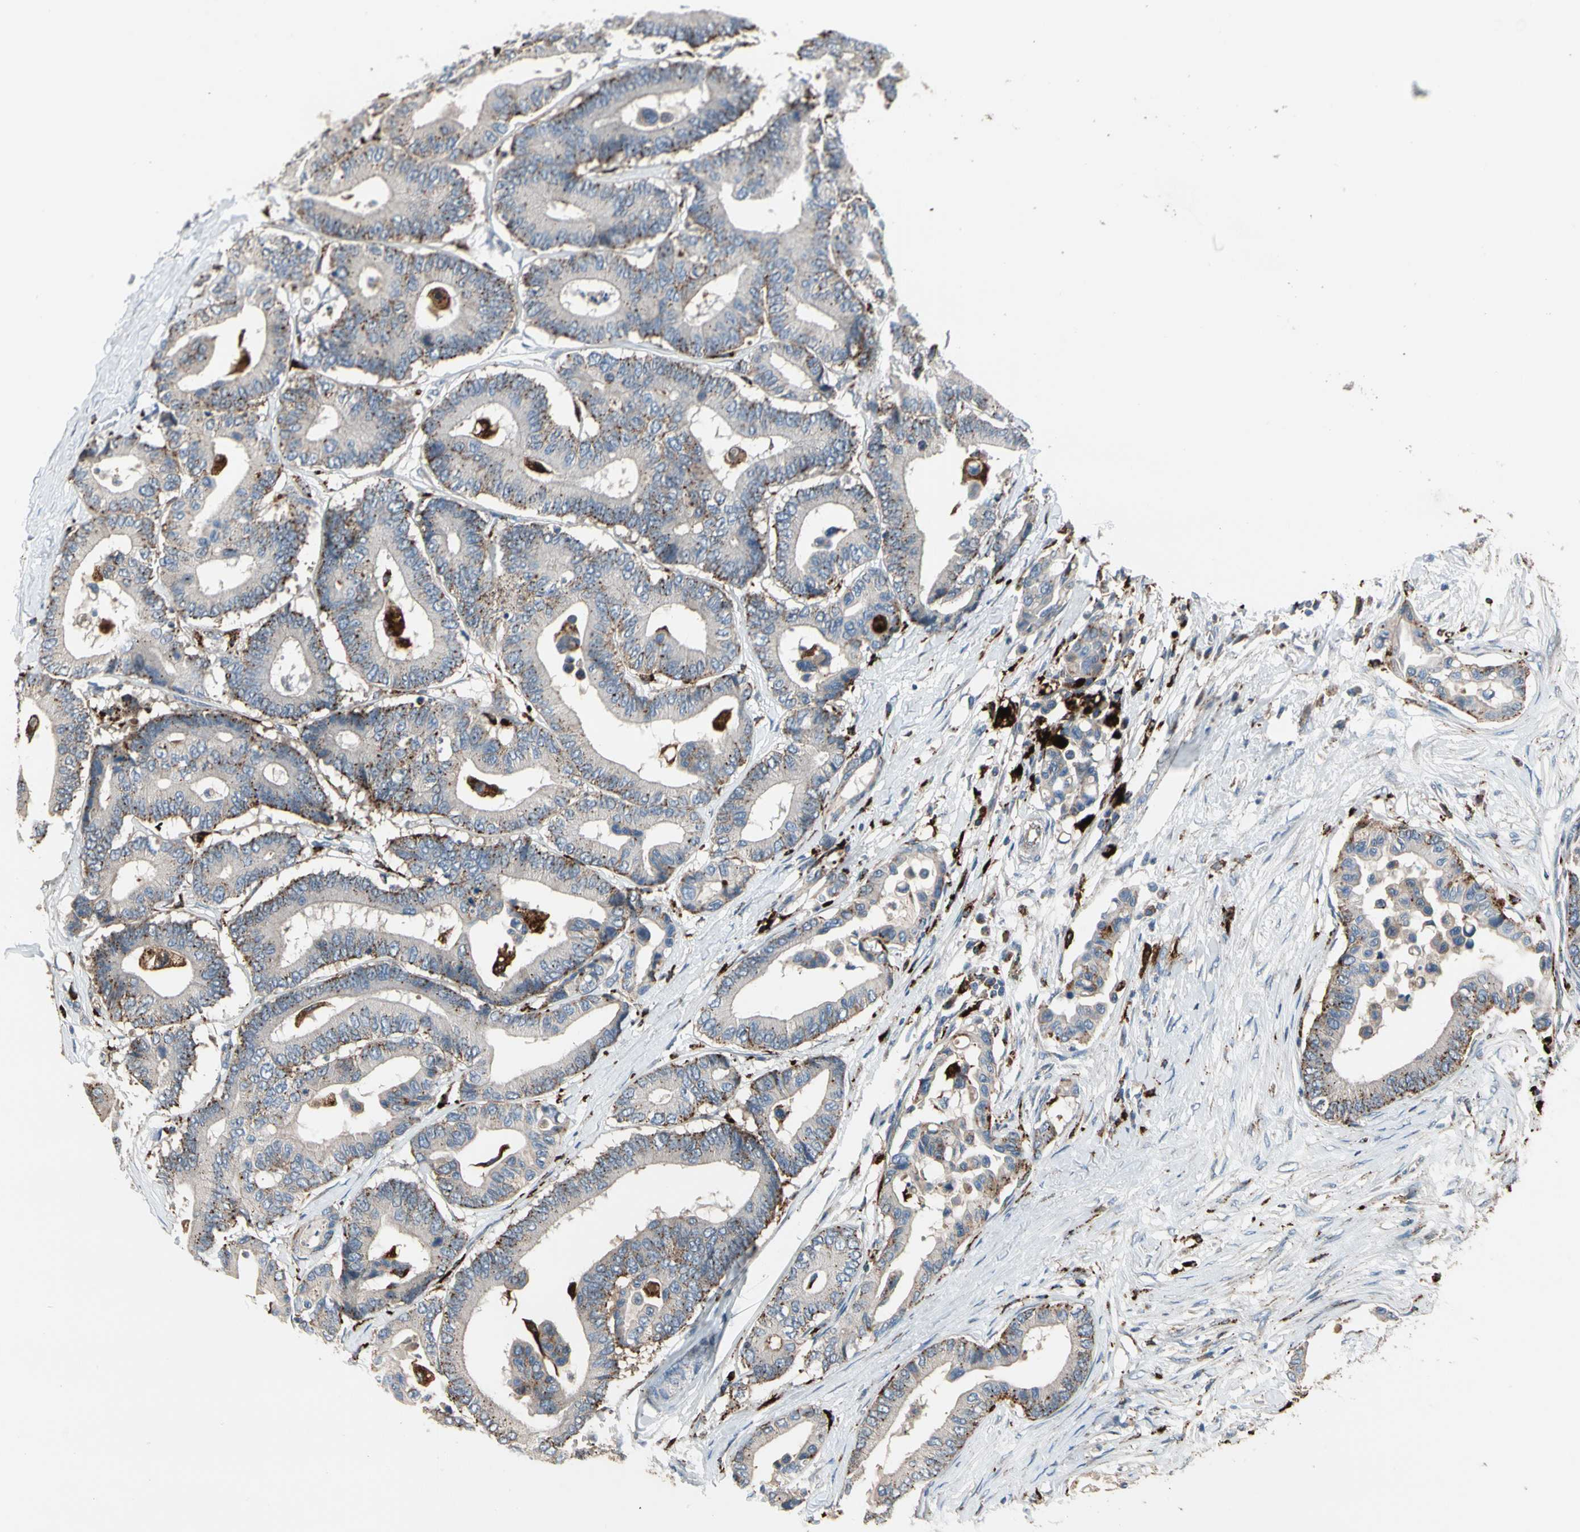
{"staining": {"intensity": "strong", "quantity": "<25%", "location": "cytoplasmic/membranous"}, "tissue": "colorectal cancer", "cell_type": "Tumor cells", "image_type": "cancer", "snomed": [{"axis": "morphology", "description": "Normal tissue, NOS"}, {"axis": "morphology", "description": "Adenocarcinoma, NOS"}, {"axis": "topography", "description": "Colon"}], "caption": "This is a micrograph of IHC staining of colorectal adenocarcinoma, which shows strong staining in the cytoplasmic/membranous of tumor cells.", "gene": "GM2A", "patient": {"sex": "male", "age": 82}}